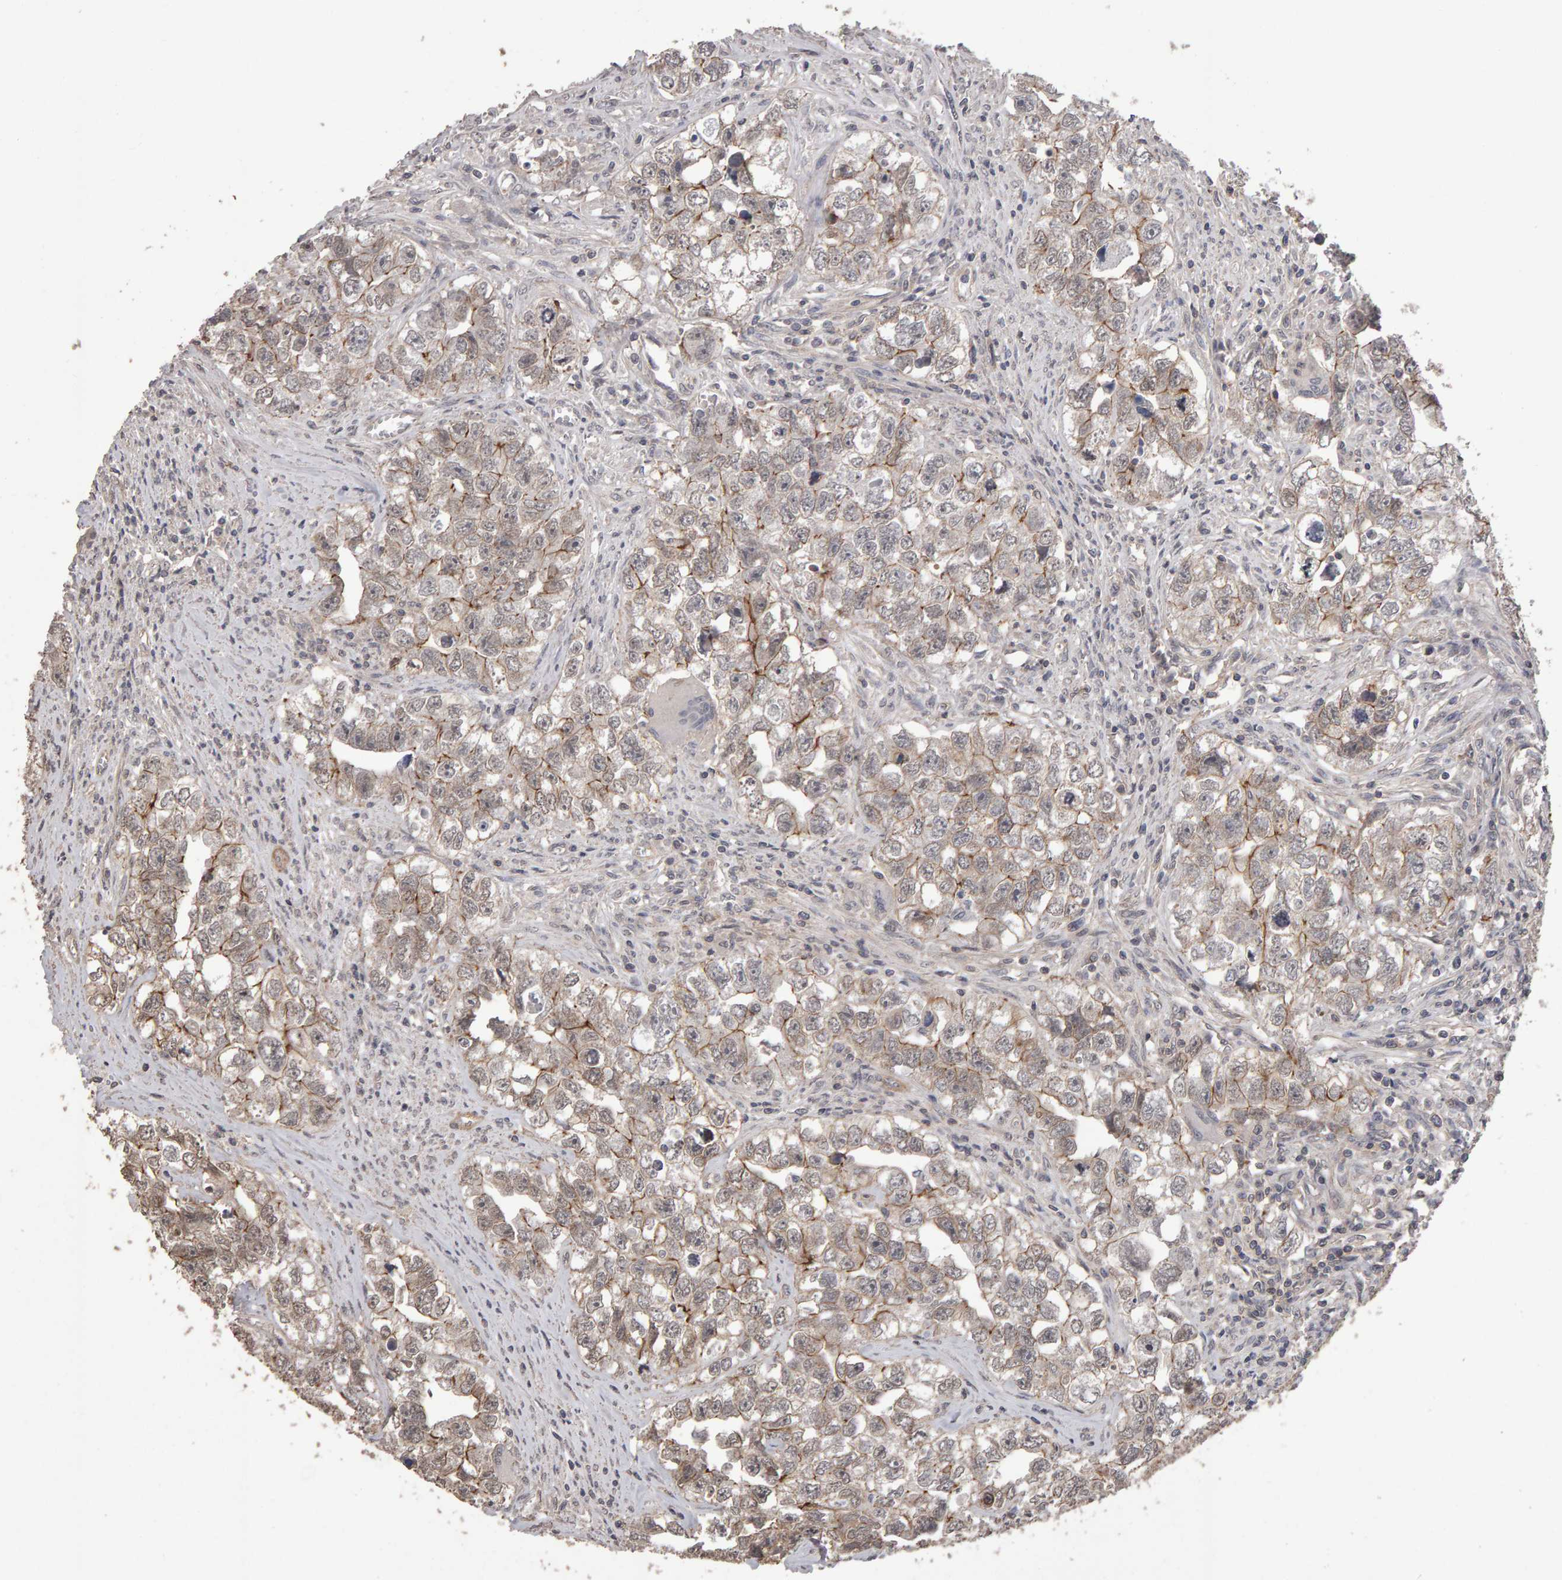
{"staining": {"intensity": "moderate", "quantity": ">75%", "location": "cytoplasmic/membranous"}, "tissue": "testis cancer", "cell_type": "Tumor cells", "image_type": "cancer", "snomed": [{"axis": "morphology", "description": "Seminoma, NOS"}, {"axis": "morphology", "description": "Carcinoma, Embryonal, NOS"}, {"axis": "topography", "description": "Testis"}], "caption": "Human testis cancer stained with a brown dye shows moderate cytoplasmic/membranous positive staining in approximately >75% of tumor cells.", "gene": "SCRIB", "patient": {"sex": "male", "age": 43}}